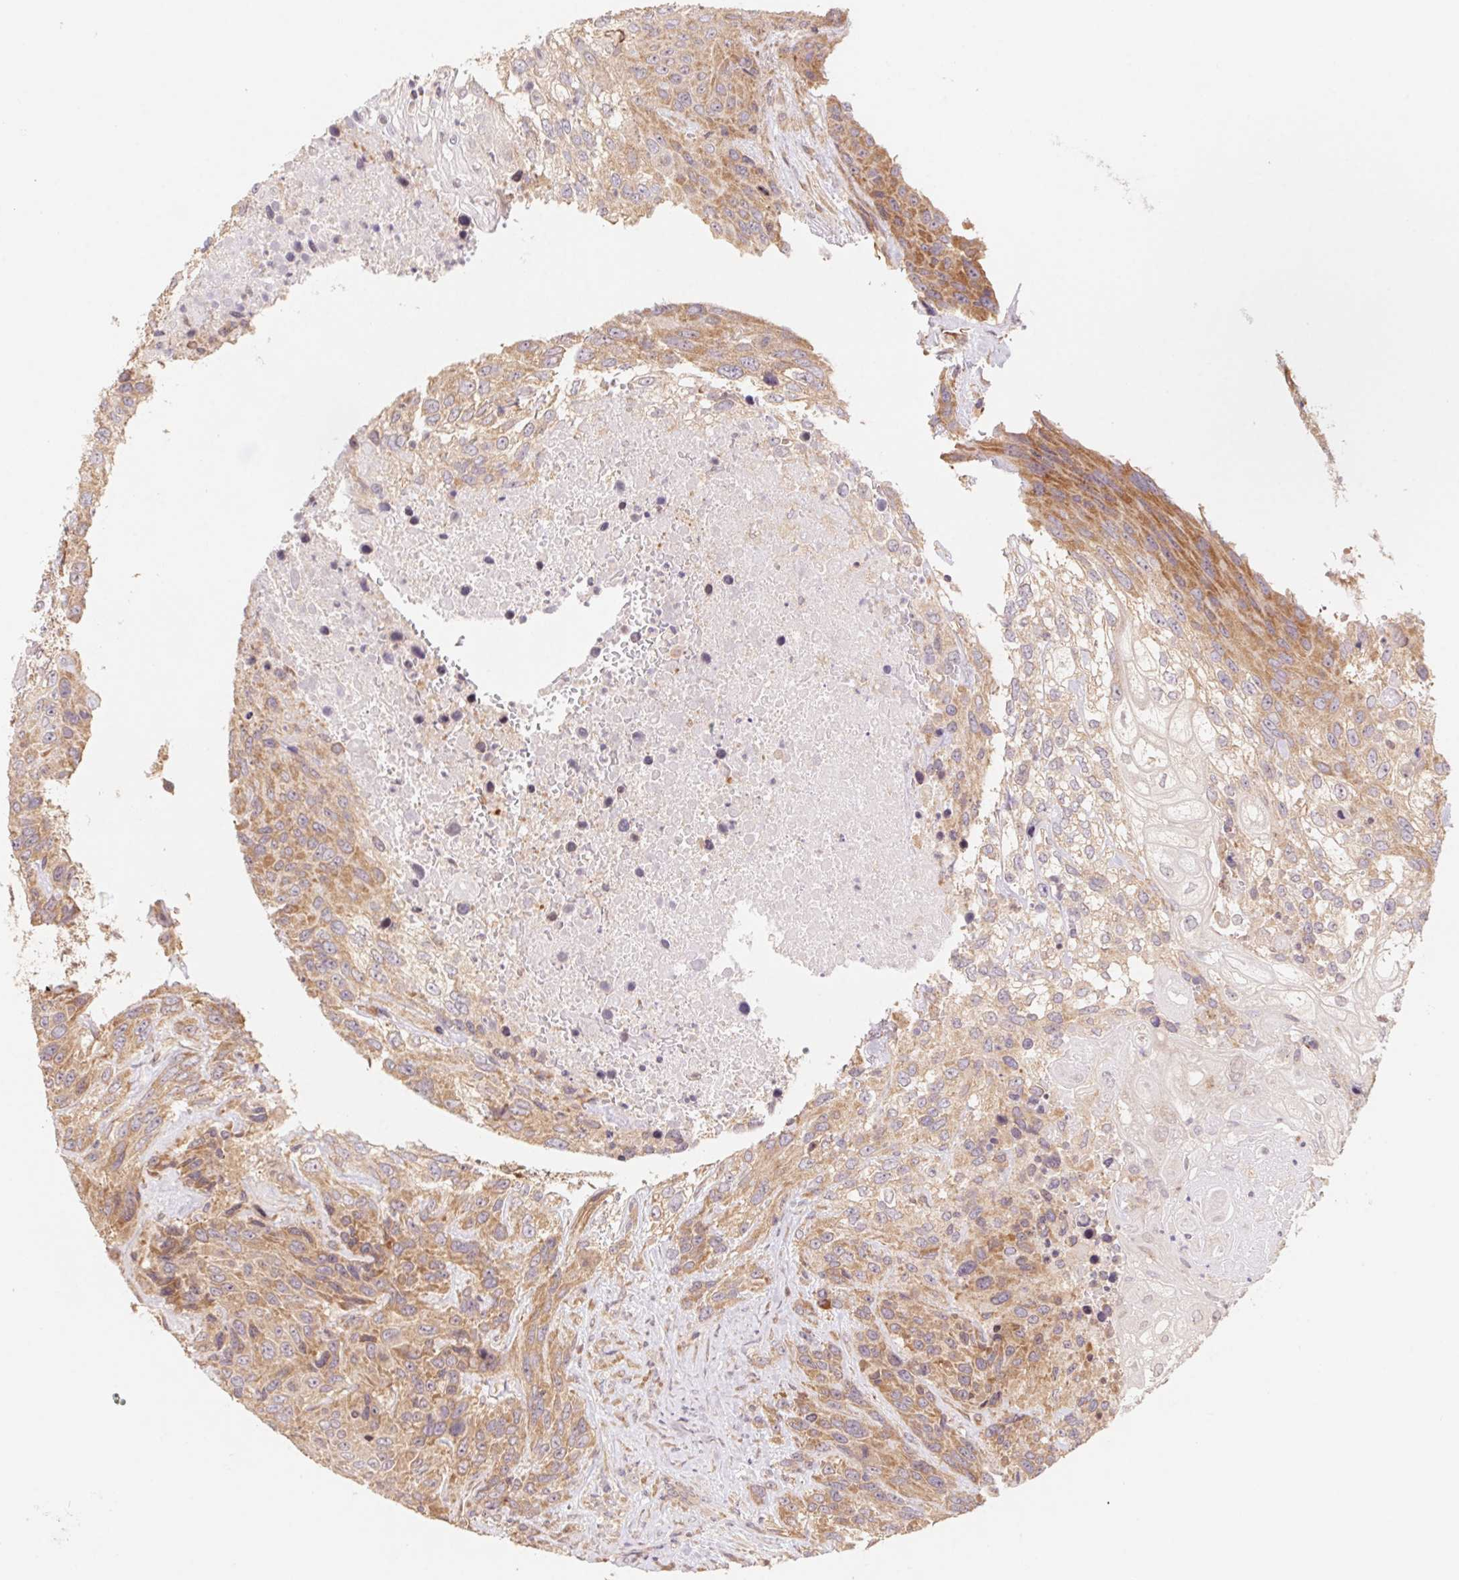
{"staining": {"intensity": "moderate", "quantity": ">75%", "location": "cytoplasmic/membranous"}, "tissue": "urothelial cancer", "cell_type": "Tumor cells", "image_type": "cancer", "snomed": [{"axis": "morphology", "description": "Urothelial carcinoma, High grade"}, {"axis": "topography", "description": "Urinary bladder"}], "caption": "A high-resolution photomicrograph shows IHC staining of urothelial cancer, which displays moderate cytoplasmic/membranous positivity in about >75% of tumor cells. The protein of interest is shown in brown color, while the nuclei are stained blue.", "gene": "RPL27A", "patient": {"sex": "female", "age": 70}}